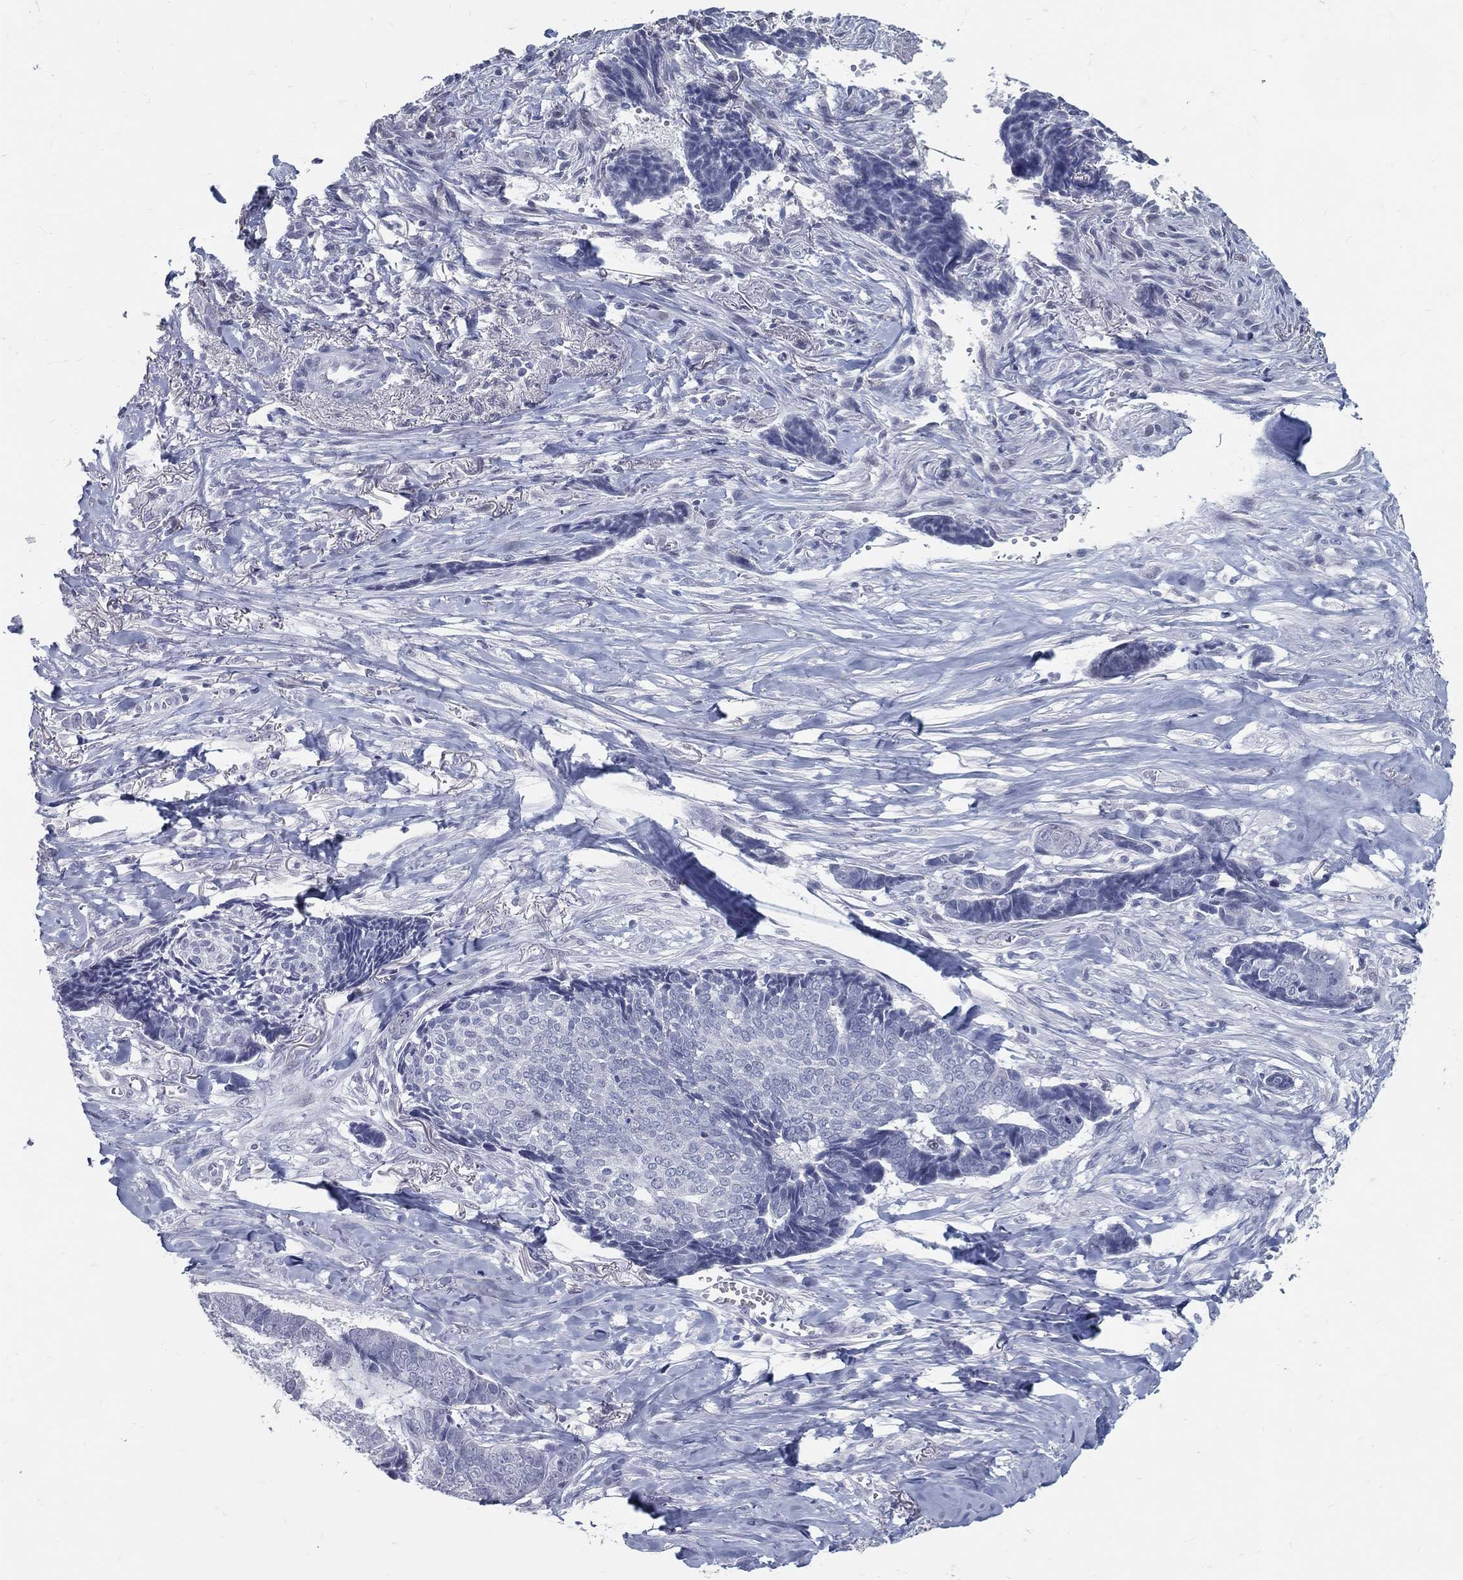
{"staining": {"intensity": "negative", "quantity": "none", "location": "none"}, "tissue": "skin cancer", "cell_type": "Tumor cells", "image_type": "cancer", "snomed": [{"axis": "morphology", "description": "Basal cell carcinoma"}, {"axis": "topography", "description": "Skin"}], "caption": "Immunohistochemistry of skin basal cell carcinoma reveals no expression in tumor cells.", "gene": "ACE2", "patient": {"sex": "male", "age": 86}}